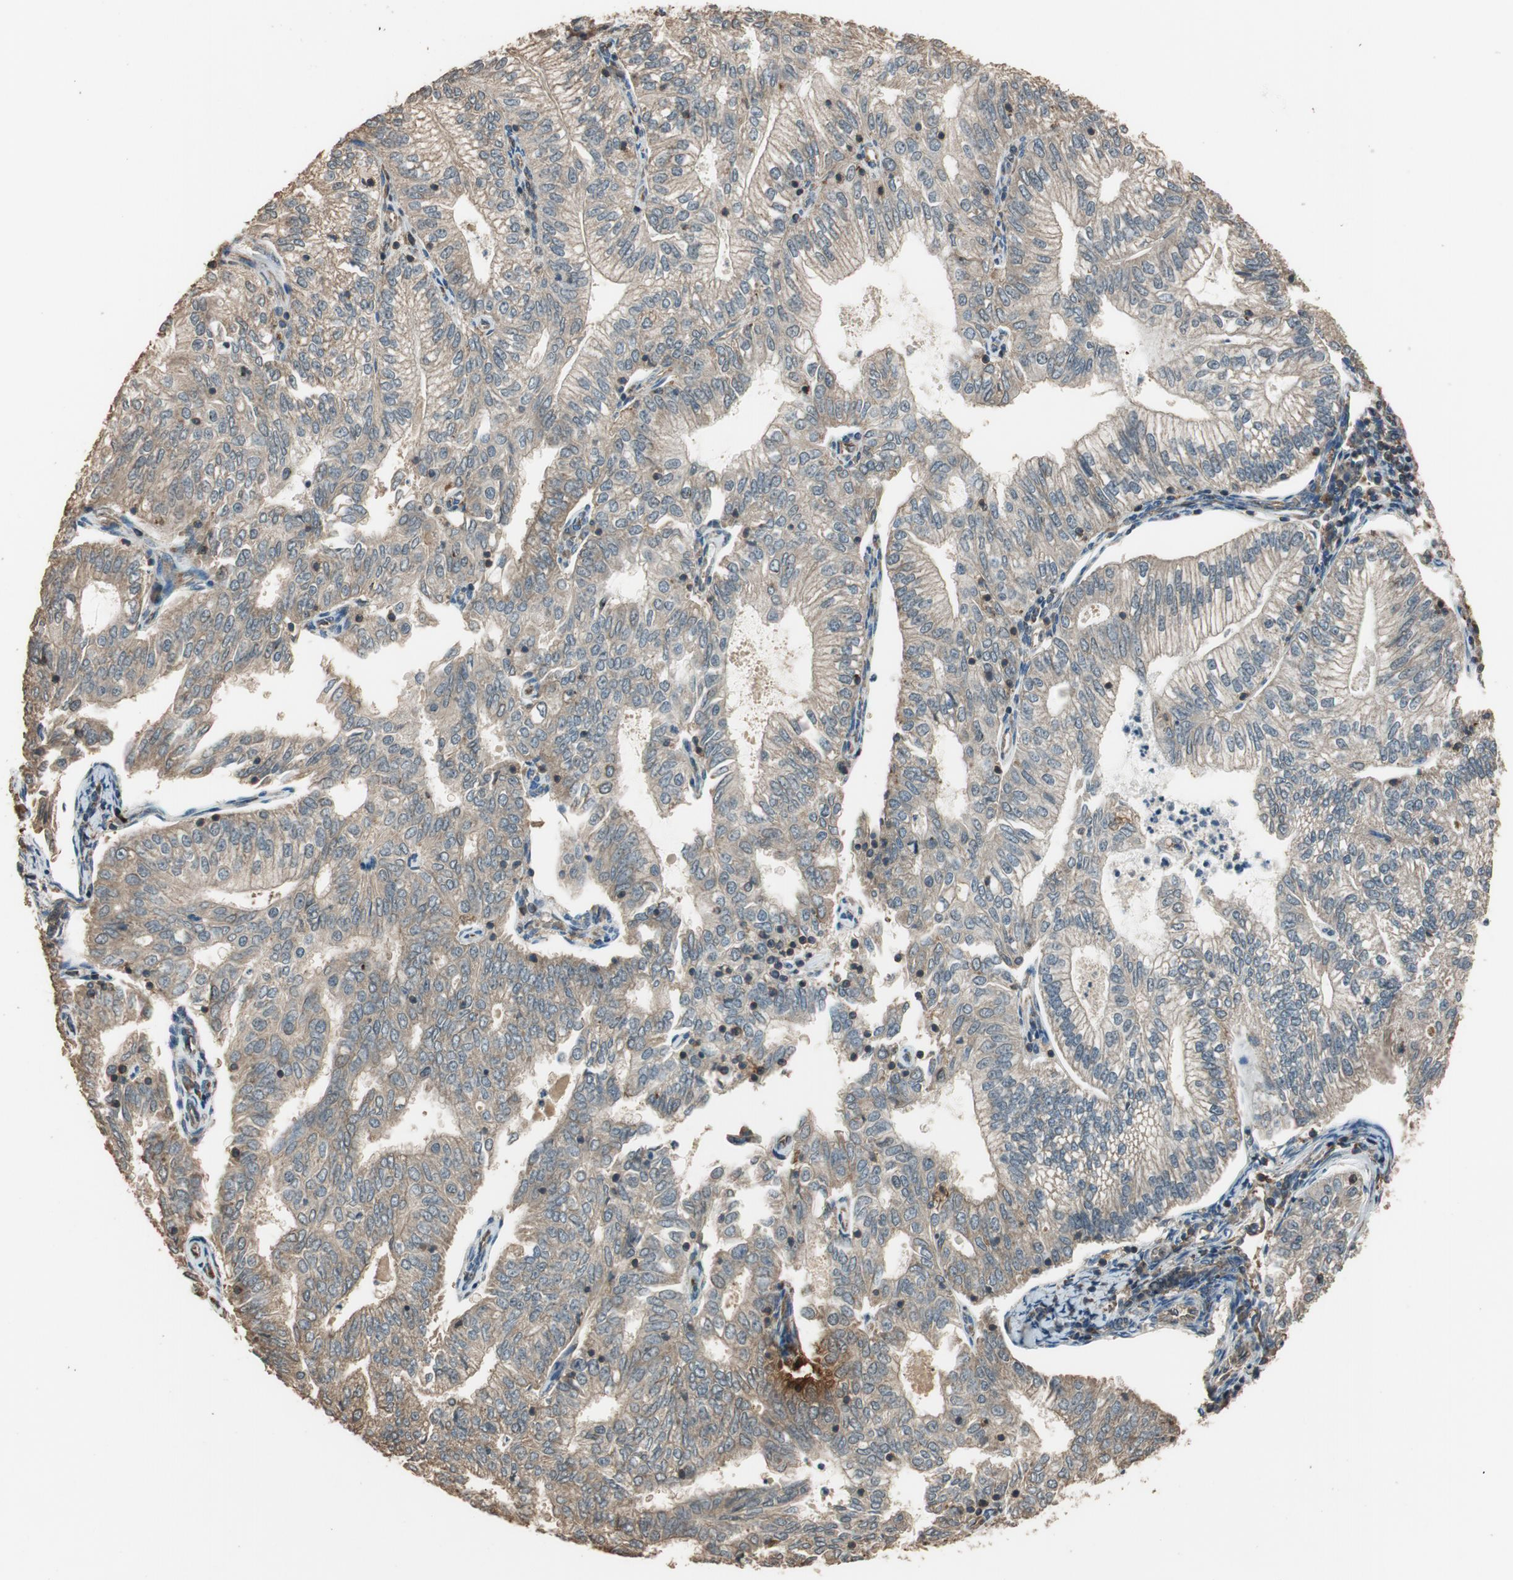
{"staining": {"intensity": "weak", "quantity": ">75%", "location": "cytoplasmic/membranous"}, "tissue": "endometrial cancer", "cell_type": "Tumor cells", "image_type": "cancer", "snomed": [{"axis": "morphology", "description": "Adenocarcinoma, NOS"}, {"axis": "topography", "description": "Endometrium"}], "caption": "This photomicrograph exhibits immunohistochemistry (IHC) staining of human endometrial cancer (adenocarcinoma), with low weak cytoplasmic/membranous positivity in approximately >75% of tumor cells.", "gene": "MST1R", "patient": {"sex": "female", "age": 69}}